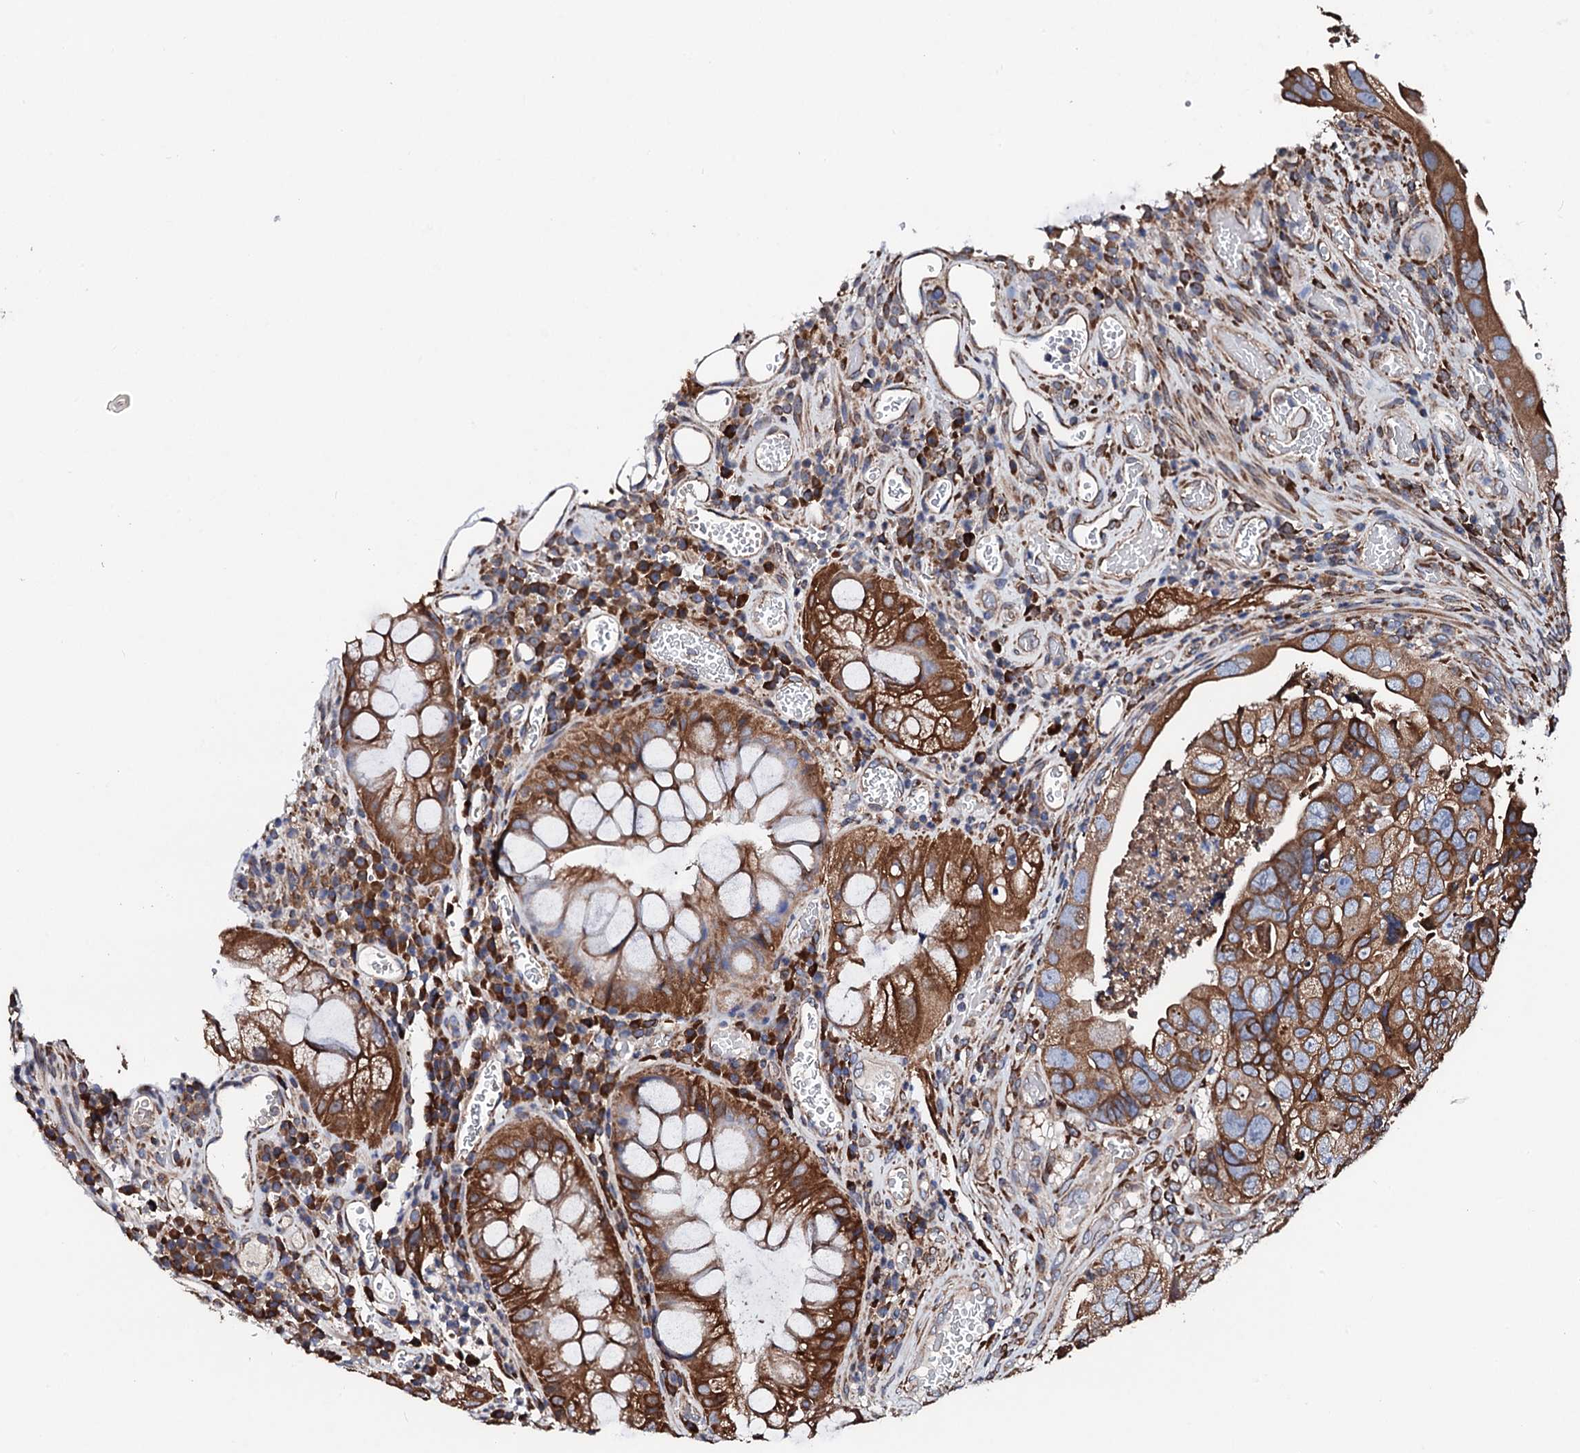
{"staining": {"intensity": "strong", "quantity": ">75%", "location": "cytoplasmic/membranous"}, "tissue": "colorectal cancer", "cell_type": "Tumor cells", "image_type": "cancer", "snomed": [{"axis": "morphology", "description": "Adenocarcinoma, NOS"}, {"axis": "topography", "description": "Rectum"}], "caption": "Human colorectal cancer stained with a brown dye displays strong cytoplasmic/membranous positive staining in approximately >75% of tumor cells.", "gene": "CKAP5", "patient": {"sex": "male", "age": 63}}